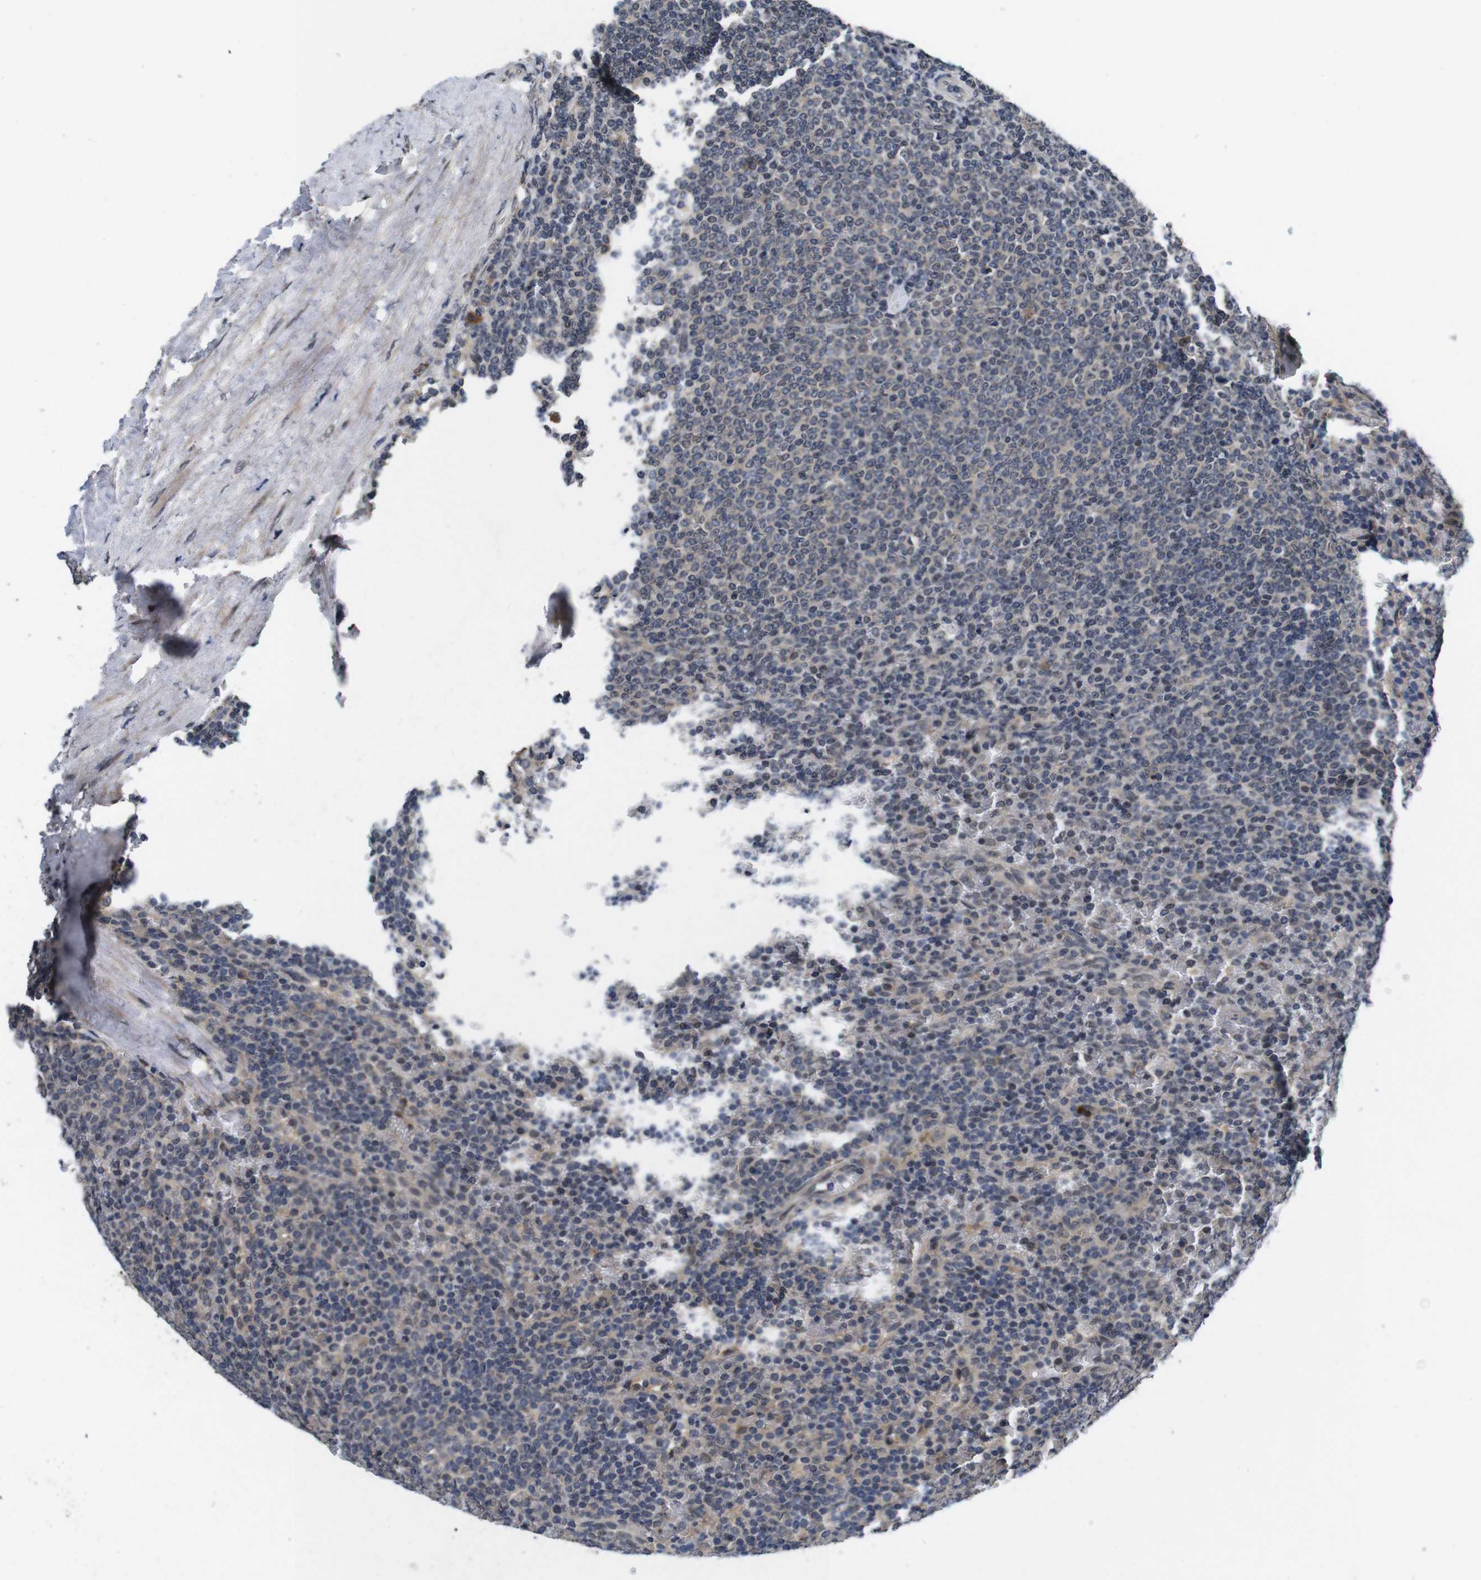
{"staining": {"intensity": "negative", "quantity": "none", "location": "none"}, "tissue": "lymphoma", "cell_type": "Tumor cells", "image_type": "cancer", "snomed": [{"axis": "morphology", "description": "Malignant lymphoma, non-Hodgkin's type, Low grade"}, {"axis": "topography", "description": "Spleen"}], "caption": "Immunohistochemical staining of human low-grade malignant lymphoma, non-Hodgkin's type demonstrates no significant positivity in tumor cells.", "gene": "ZBTB46", "patient": {"sex": "female", "age": 77}}